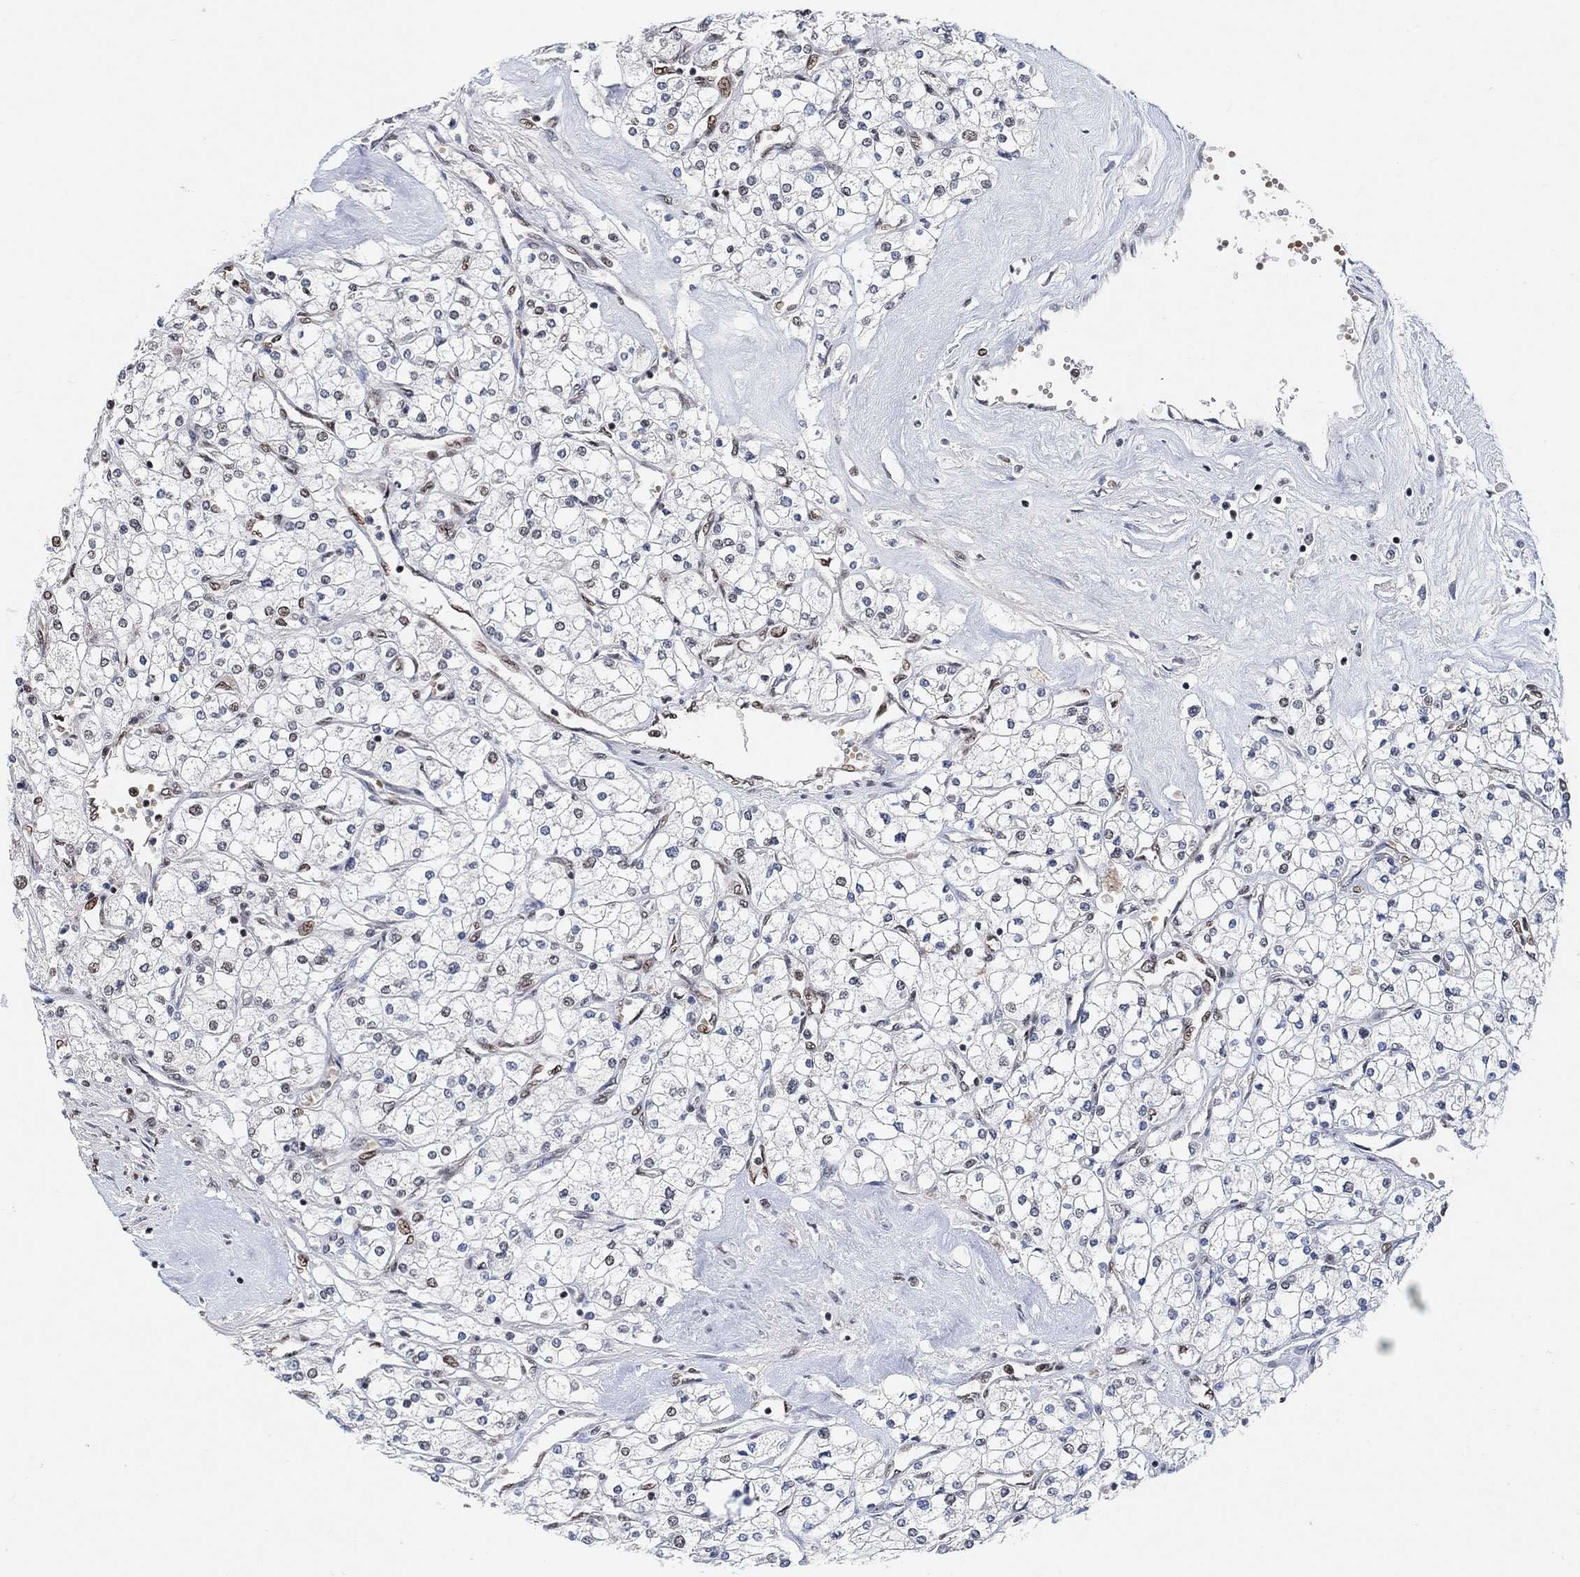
{"staining": {"intensity": "weak", "quantity": "25%-75%", "location": "nuclear"}, "tissue": "renal cancer", "cell_type": "Tumor cells", "image_type": "cancer", "snomed": [{"axis": "morphology", "description": "Adenocarcinoma, NOS"}, {"axis": "topography", "description": "Kidney"}], "caption": "Immunohistochemistry histopathology image of human renal adenocarcinoma stained for a protein (brown), which shows low levels of weak nuclear staining in approximately 25%-75% of tumor cells.", "gene": "USP39", "patient": {"sex": "male", "age": 80}}